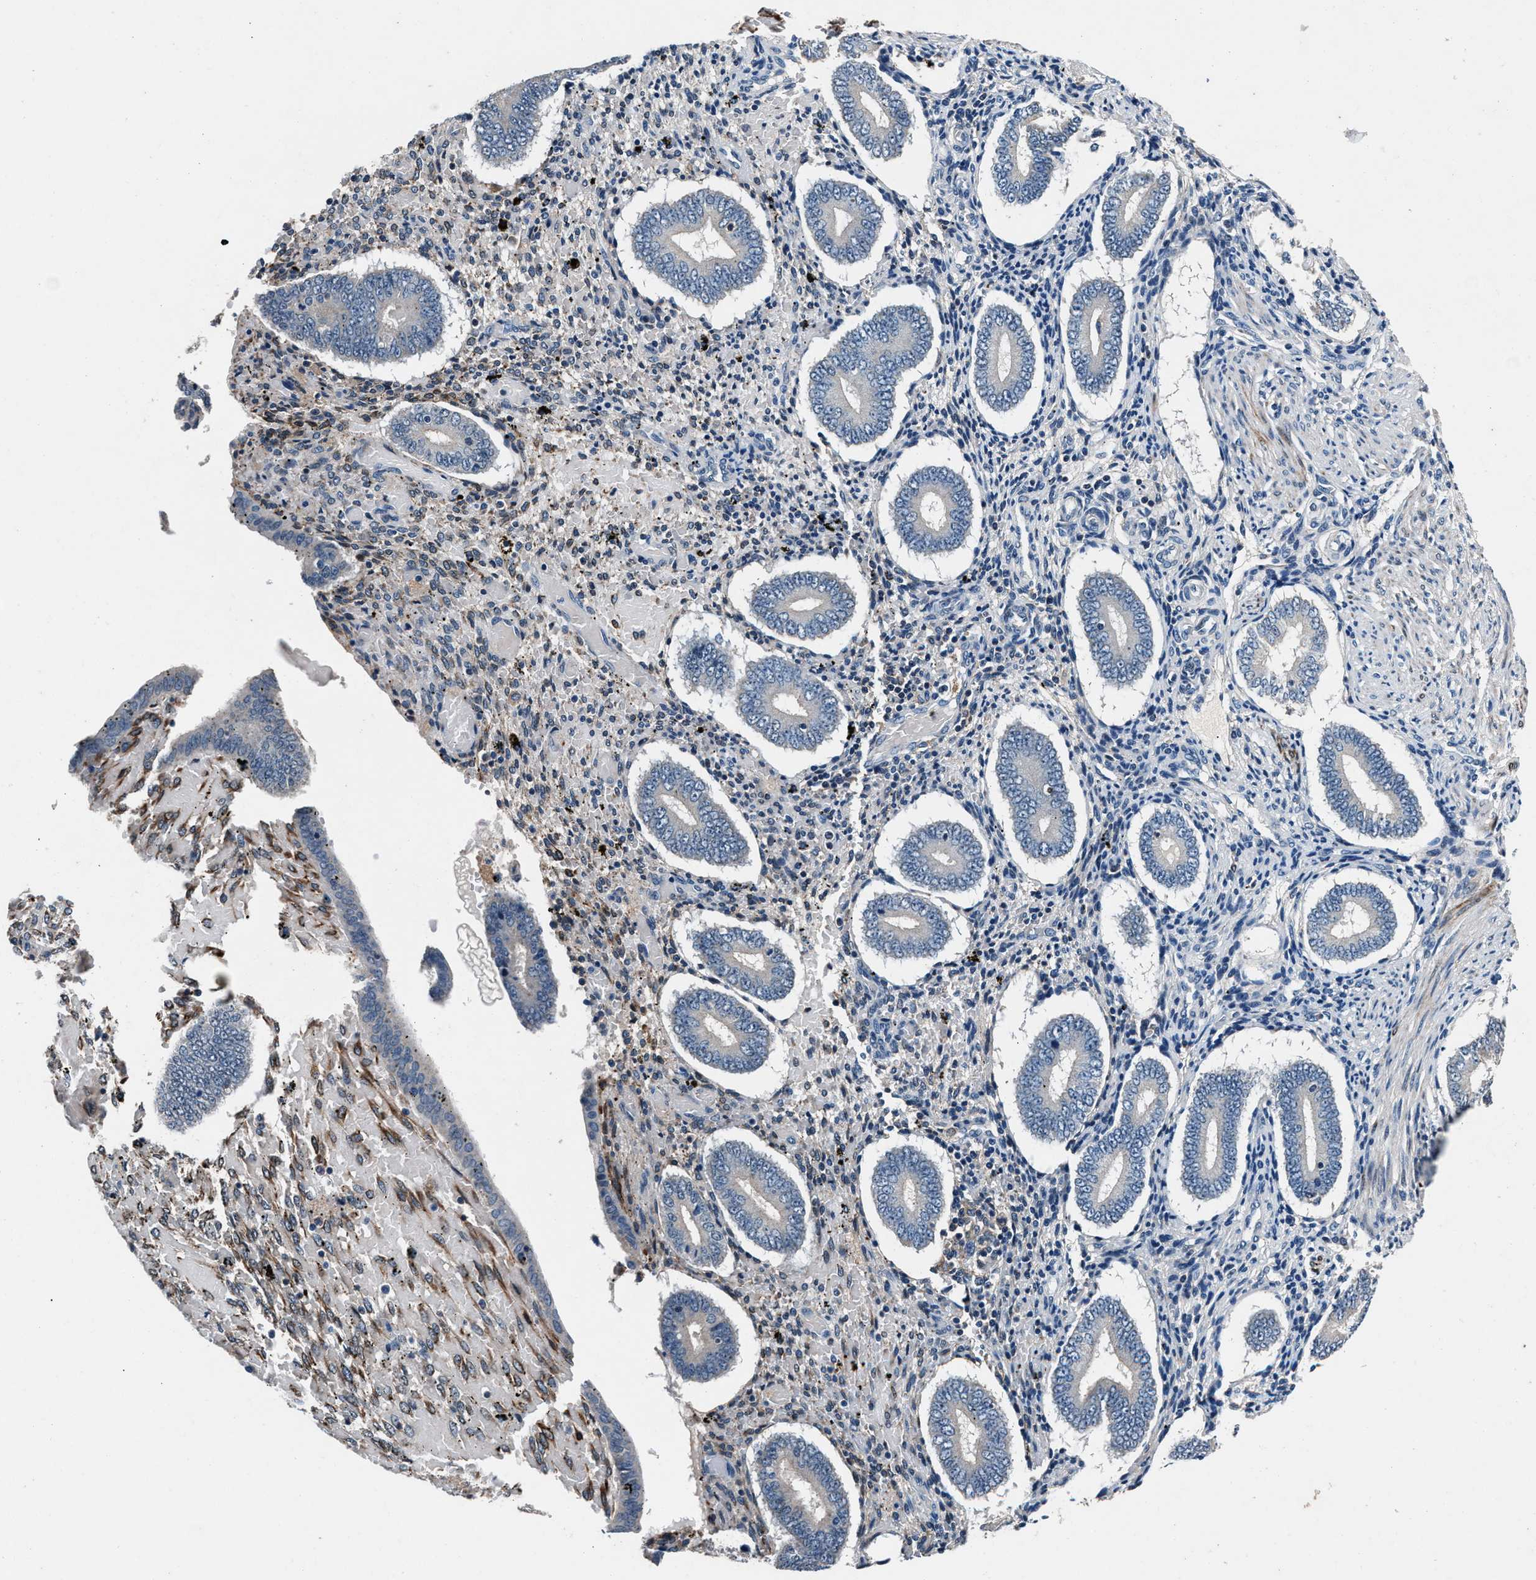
{"staining": {"intensity": "negative", "quantity": "none", "location": "none"}, "tissue": "endometrium", "cell_type": "Cells in endometrial stroma", "image_type": "normal", "snomed": [{"axis": "morphology", "description": "Normal tissue, NOS"}, {"axis": "topography", "description": "Endometrium"}], "caption": "IHC of unremarkable endometrium reveals no staining in cells in endometrial stroma. Brightfield microscopy of IHC stained with DAB (3,3'-diaminobenzidine) (brown) and hematoxylin (blue), captured at high magnification.", "gene": "DENND6B", "patient": {"sex": "female", "age": 42}}